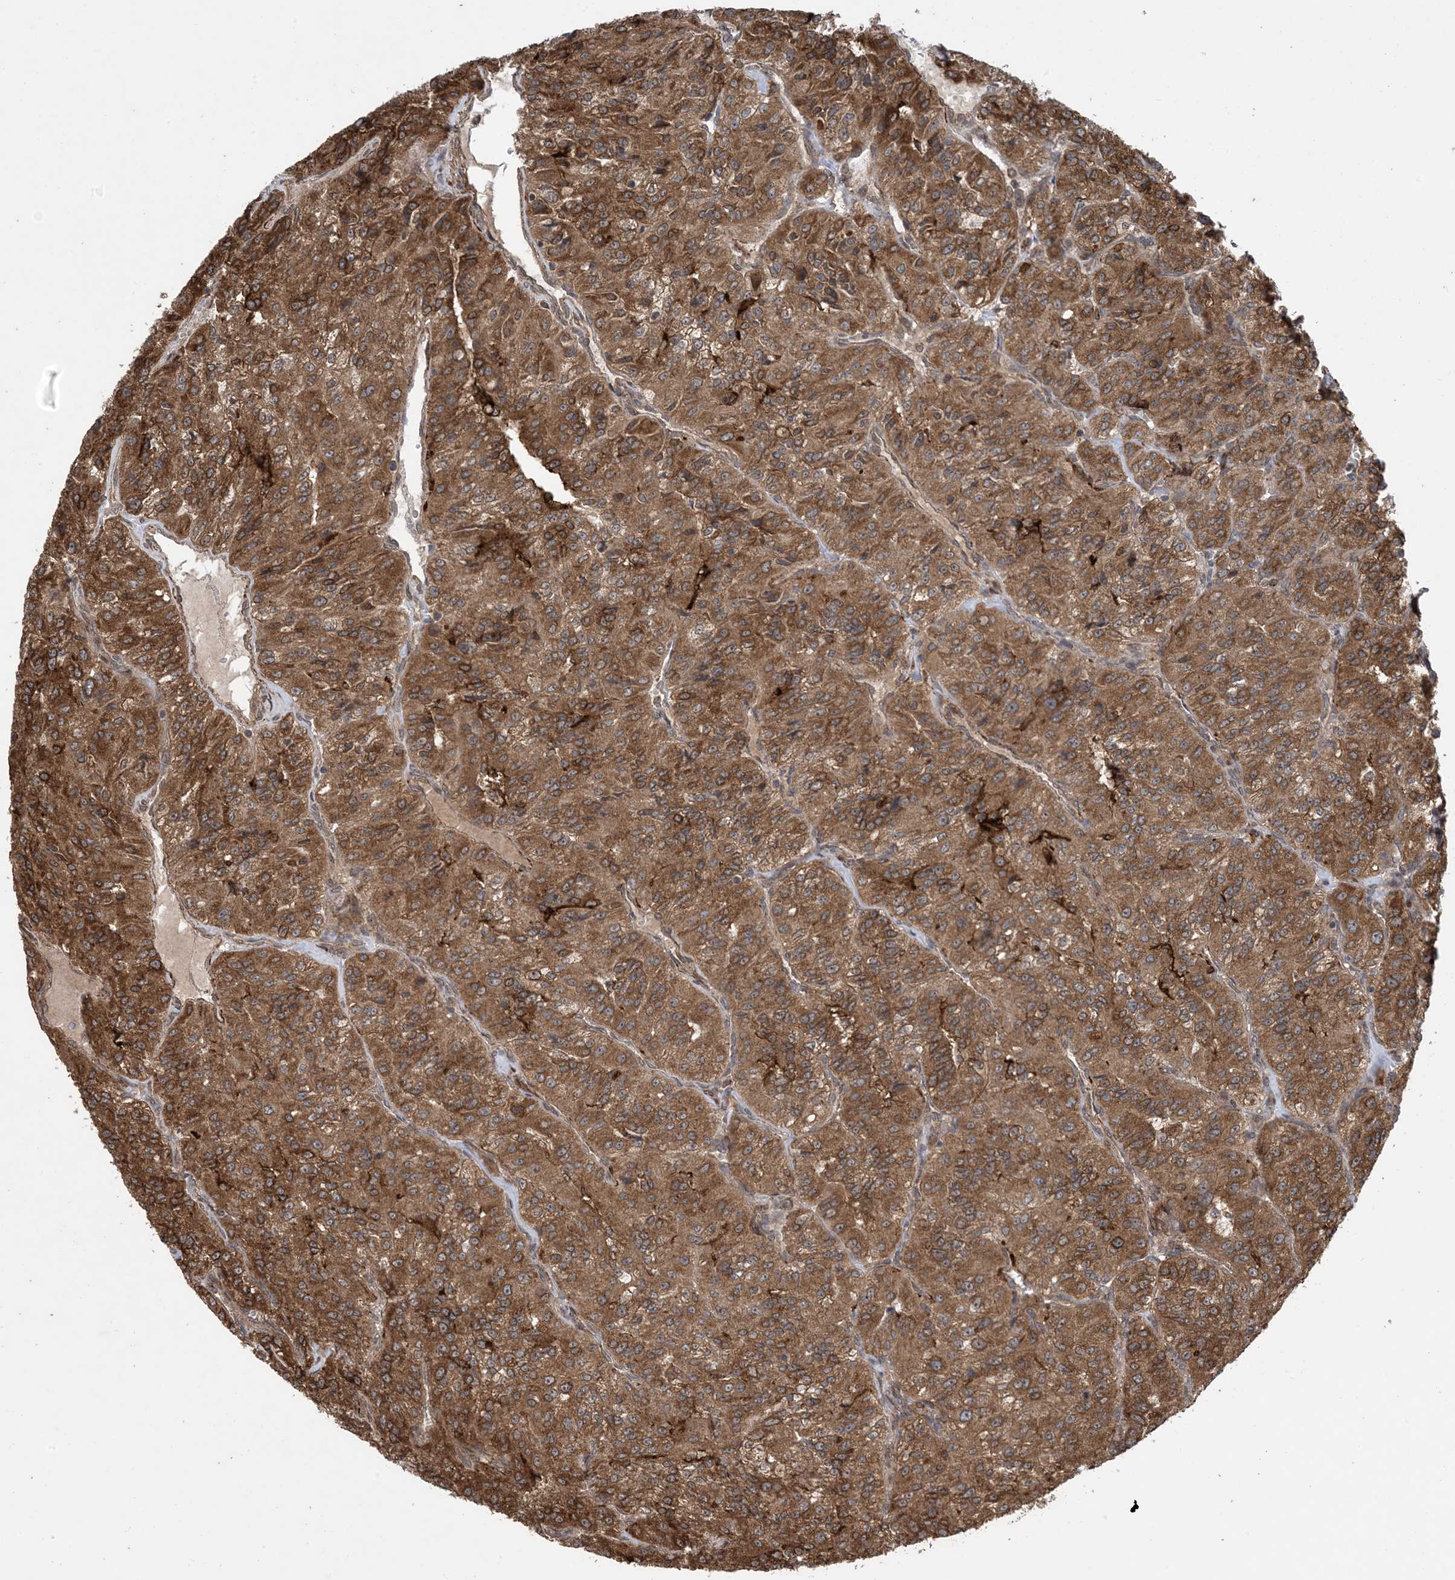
{"staining": {"intensity": "strong", "quantity": ">75%", "location": "cytoplasmic/membranous"}, "tissue": "renal cancer", "cell_type": "Tumor cells", "image_type": "cancer", "snomed": [{"axis": "morphology", "description": "Adenocarcinoma, NOS"}, {"axis": "topography", "description": "Kidney"}], "caption": "This is an image of IHC staining of renal cancer, which shows strong staining in the cytoplasmic/membranous of tumor cells.", "gene": "ZNF511", "patient": {"sex": "female", "age": 63}}